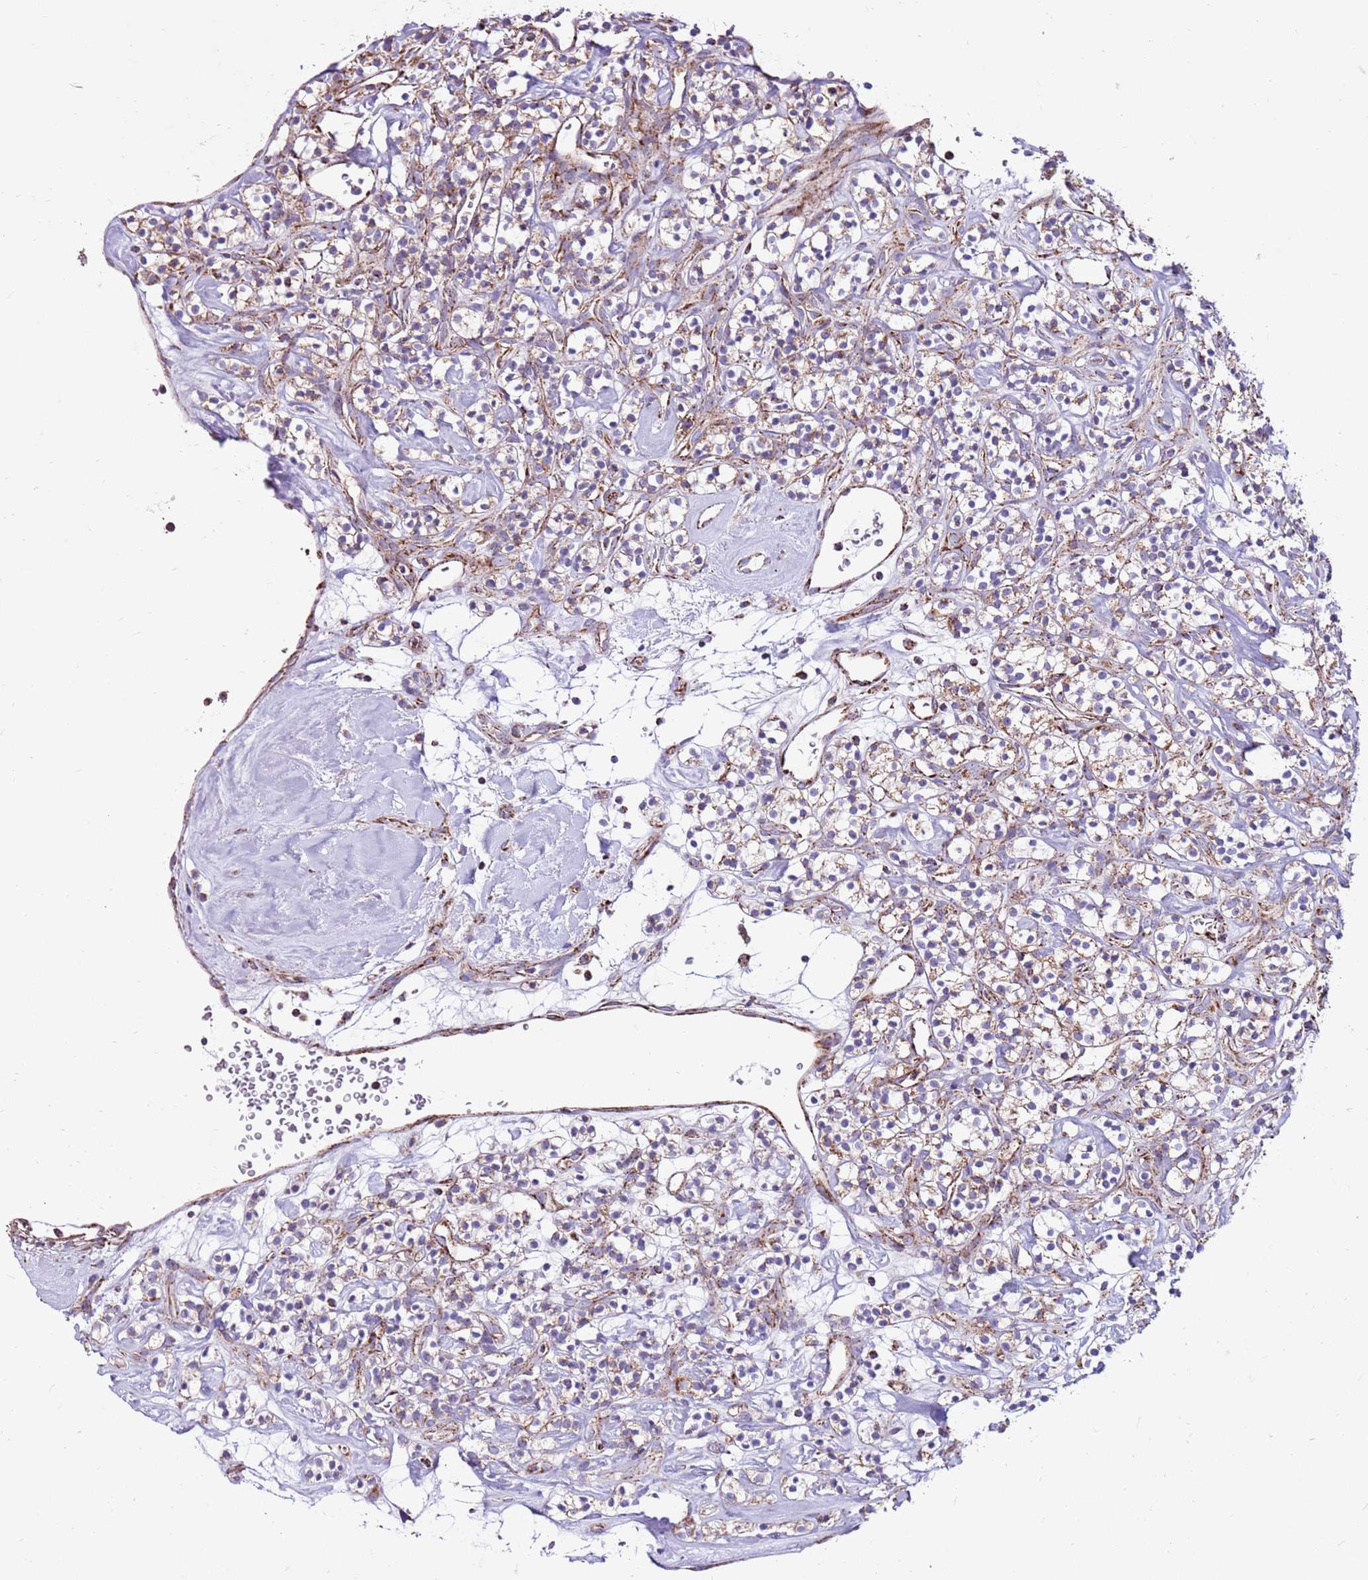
{"staining": {"intensity": "weak", "quantity": "25%-75%", "location": "cytoplasmic/membranous"}, "tissue": "renal cancer", "cell_type": "Tumor cells", "image_type": "cancer", "snomed": [{"axis": "morphology", "description": "Adenocarcinoma, NOS"}, {"axis": "topography", "description": "Kidney"}], "caption": "Renal cancer stained with a protein marker reveals weak staining in tumor cells.", "gene": "HECTD4", "patient": {"sex": "male", "age": 77}}